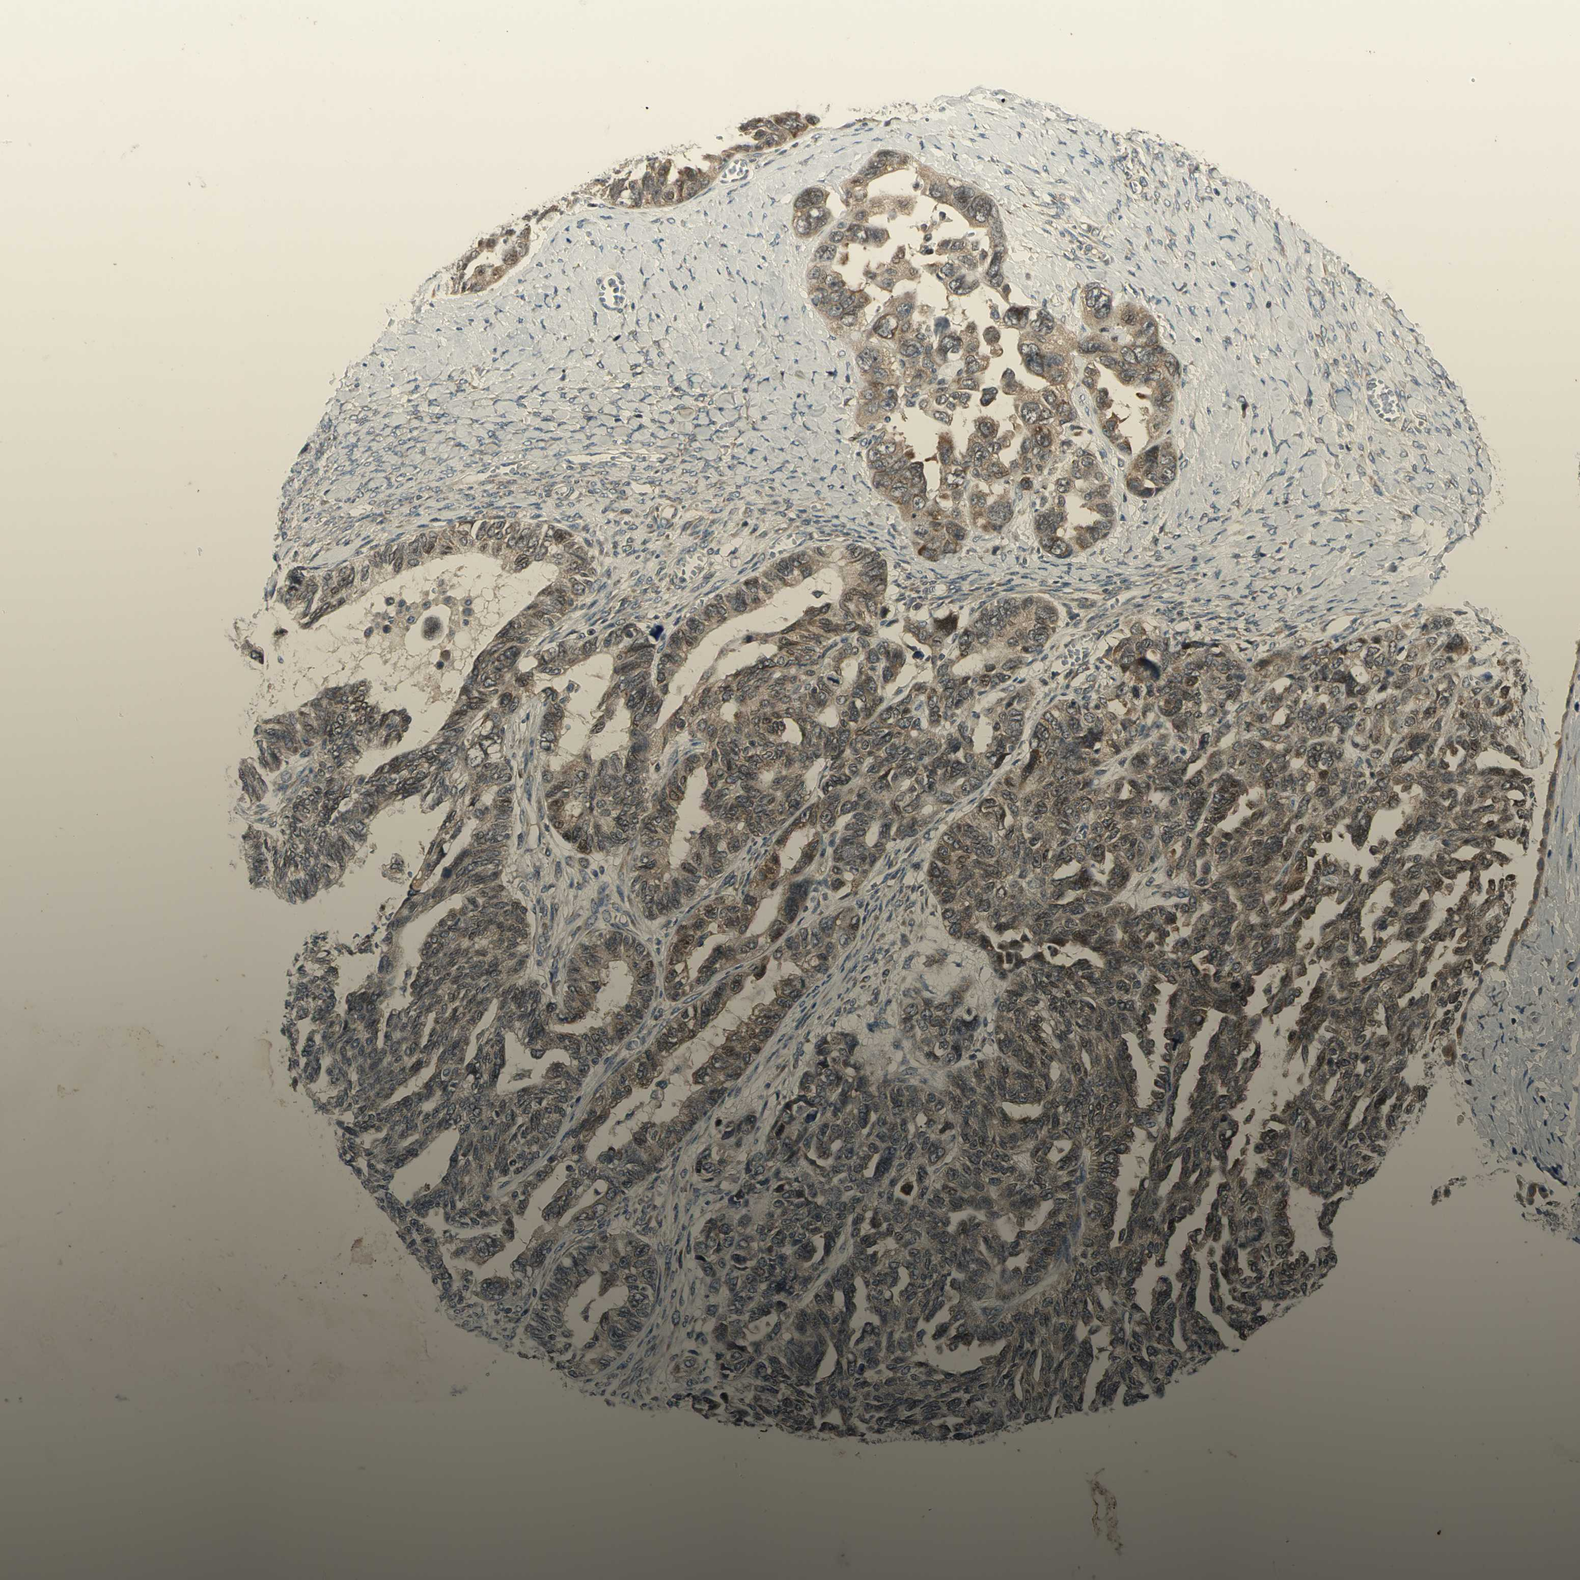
{"staining": {"intensity": "strong", "quantity": ">75%", "location": "cytoplasmic/membranous"}, "tissue": "ovarian cancer", "cell_type": "Tumor cells", "image_type": "cancer", "snomed": [{"axis": "morphology", "description": "Cystadenocarcinoma, serous, NOS"}, {"axis": "topography", "description": "Ovary"}], "caption": "The micrograph demonstrates staining of ovarian cancer, revealing strong cytoplasmic/membranous protein positivity (brown color) within tumor cells.", "gene": "RPS6KB2", "patient": {"sex": "female", "age": 79}}